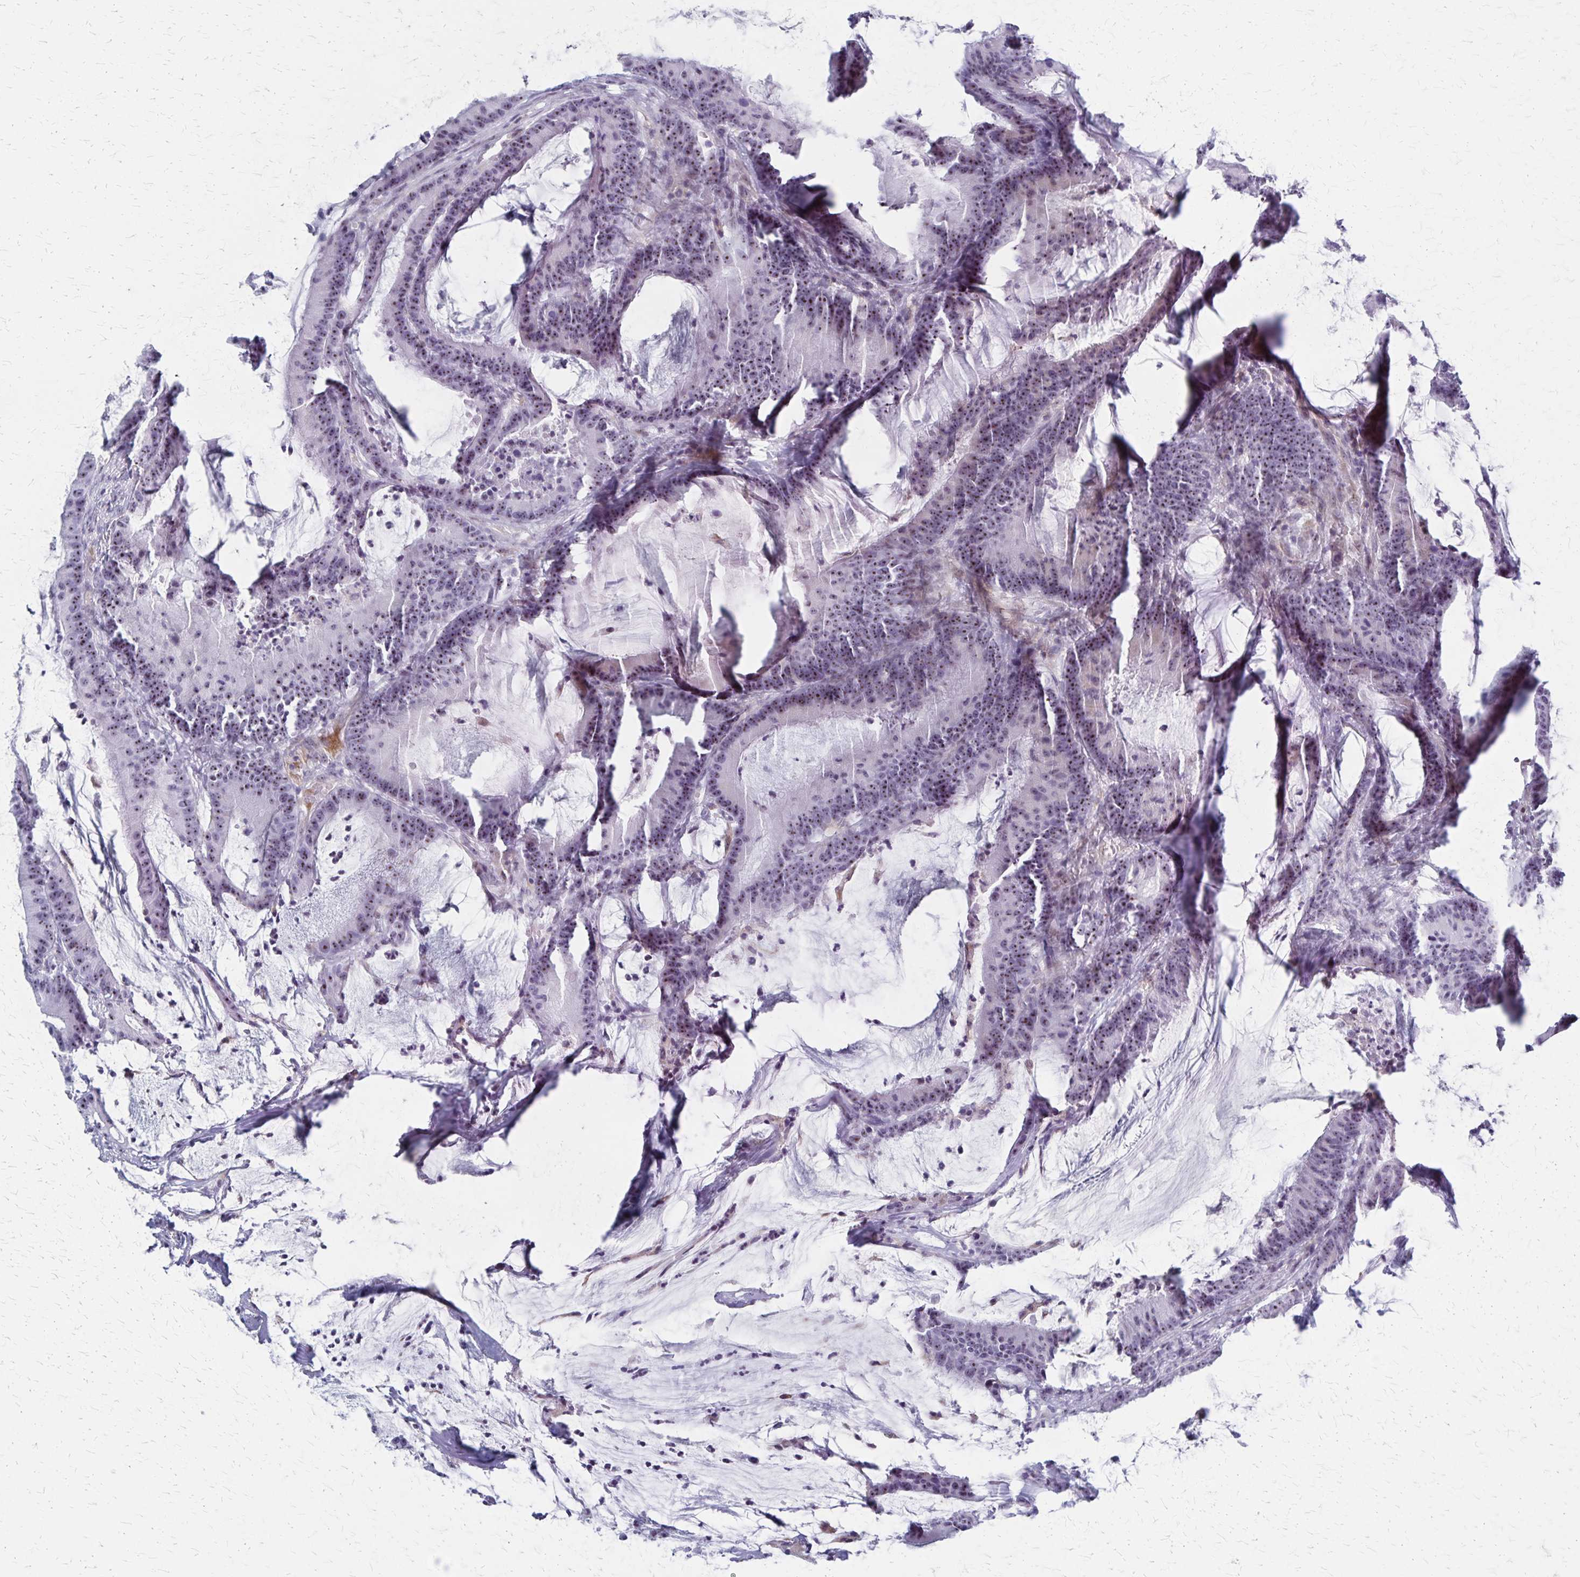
{"staining": {"intensity": "weak", "quantity": ">75%", "location": "nuclear"}, "tissue": "colorectal cancer", "cell_type": "Tumor cells", "image_type": "cancer", "snomed": [{"axis": "morphology", "description": "Adenocarcinoma, NOS"}, {"axis": "topography", "description": "Colon"}], "caption": "IHC micrograph of neoplastic tissue: colorectal adenocarcinoma stained using IHC reveals low levels of weak protein expression localized specifically in the nuclear of tumor cells, appearing as a nuclear brown color.", "gene": "DLK2", "patient": {"sex": "female", "age": 78}}